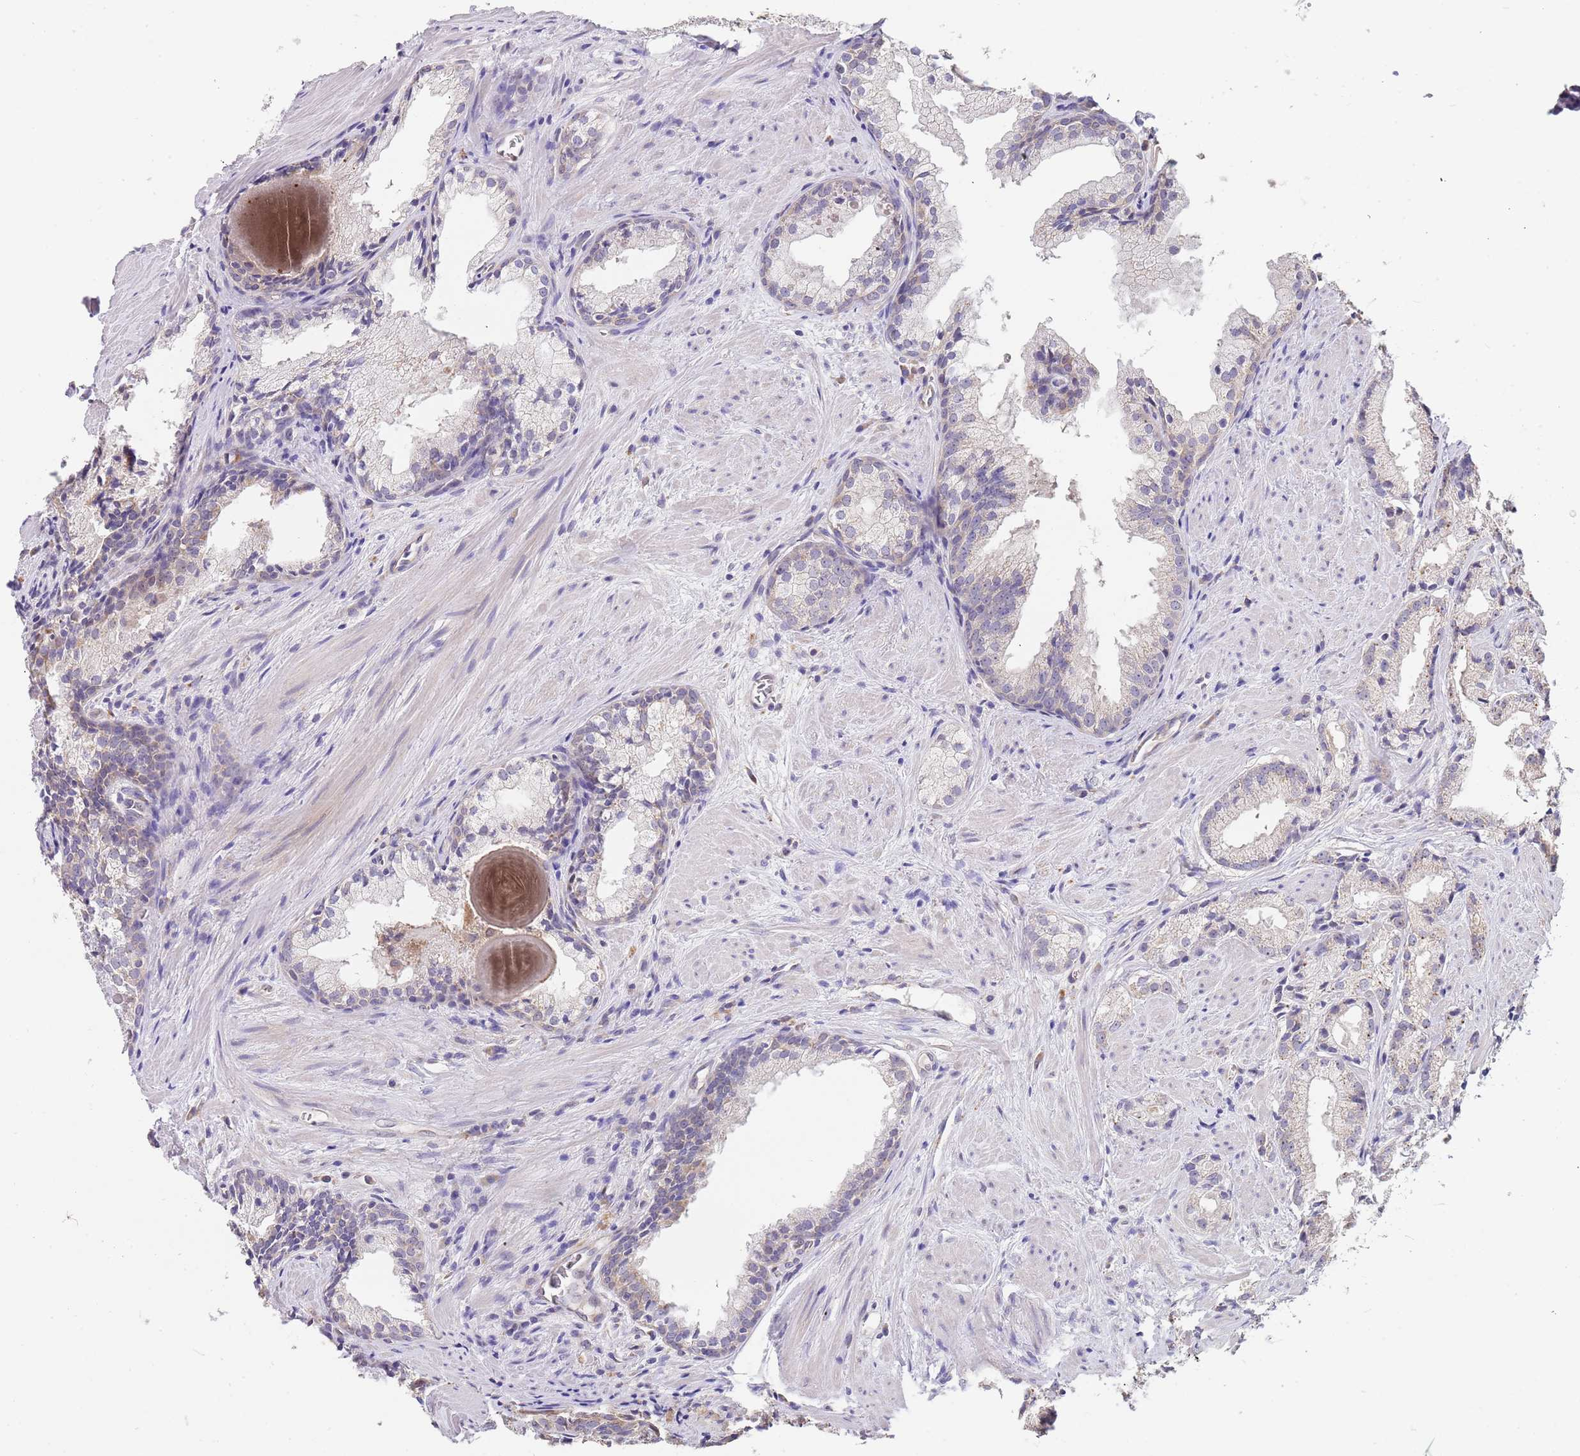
{"staining": {"intensity": "negative", "quantity": "none", "location": "none"}, "tissue": "prostate cancer", "cell_type": "Tumor cells", "image_type": "cancer", "snomed": [{"axis": "morphology", "description": "Adenocarcinoma, Low grade"}, {"axis": "topography", "description": "Prostate"}], "caption": "Immunohistochemistry (IHC) micrograph of prostate low-grade adenocarcinoma stained for a protein (brown), which demonstrates no positivity in tumor cells.", "gene": "TMEM64", "patient": {"sex": "male", "age": 57}}